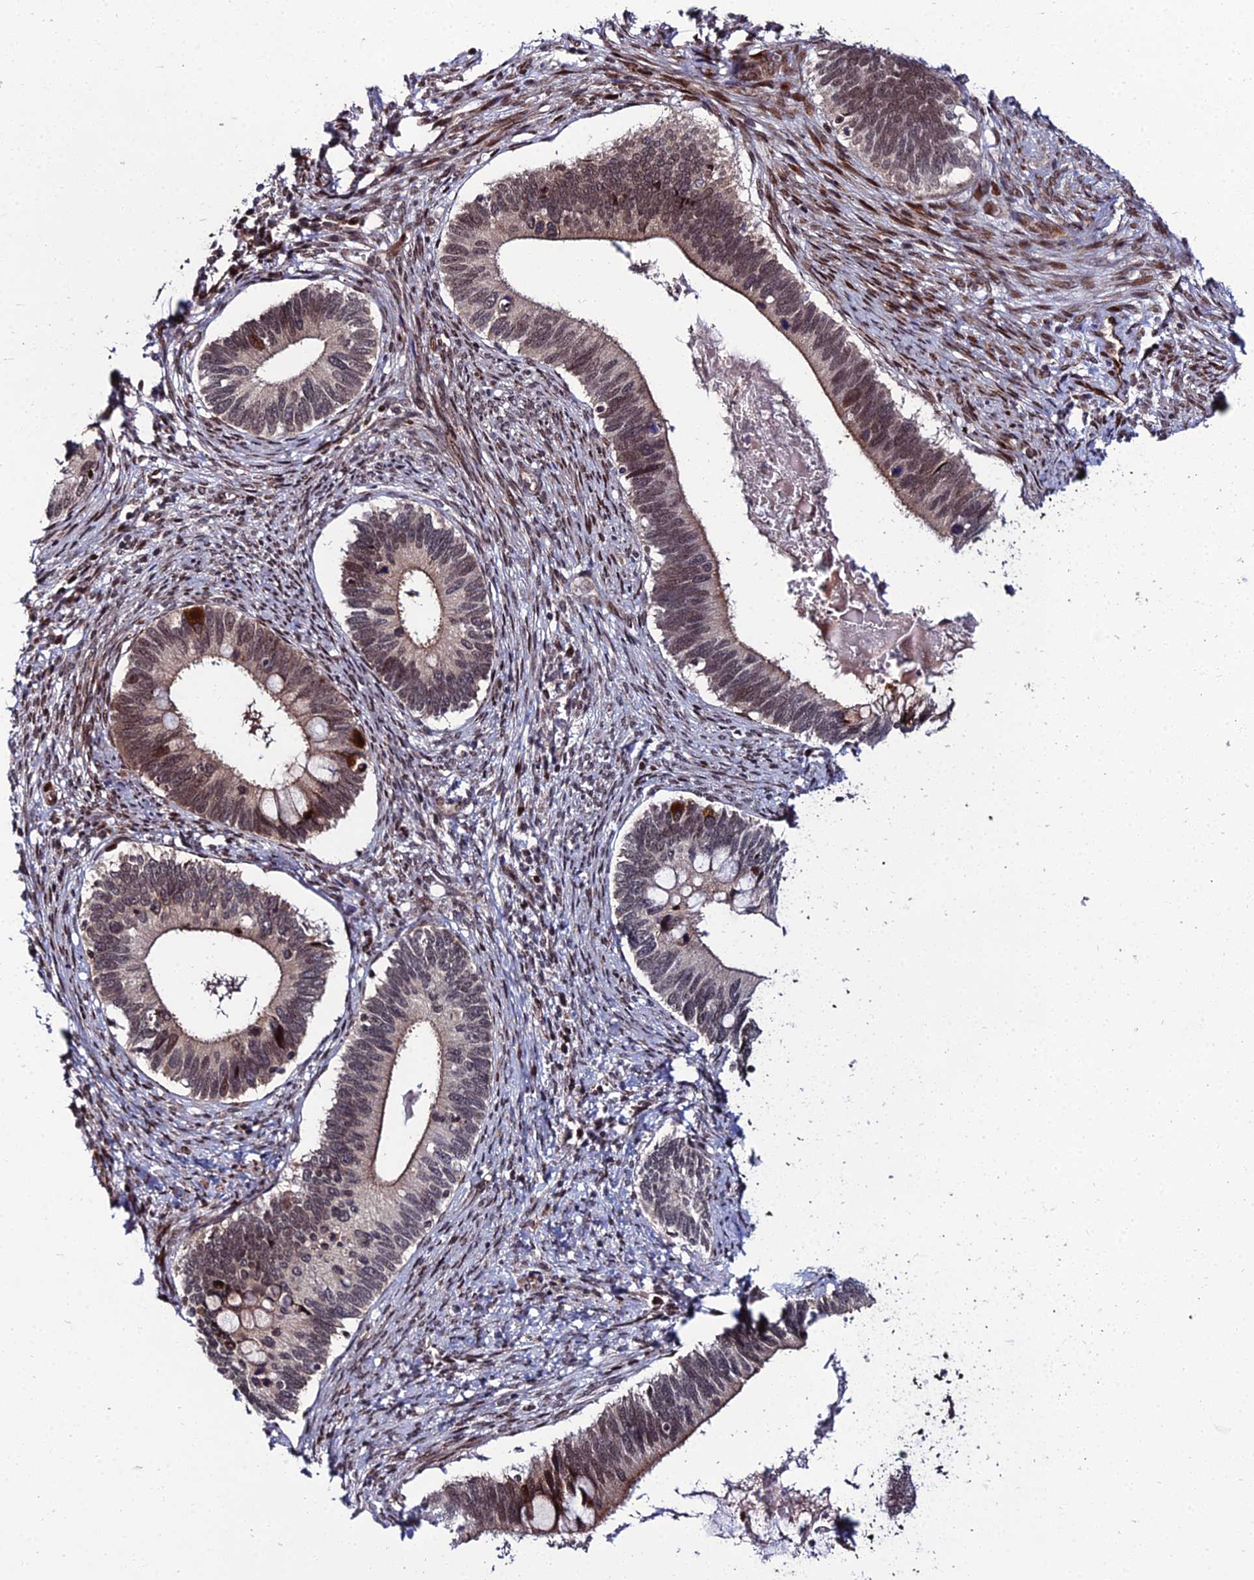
{"staining": {"intensity": "moderate", "quantity": "25%-75%", "location": "cytoplasmic/membranous,nuclear"}, "tissue": "cervical cancer", "cell_type": "Tumor cells", "image_type": "cancer", "snomed": [{"axis": "morphology", "description": "Adenocarcinoma, NOS"}, {"axis": "topography", "description": "Cervix"}], "caption": "Immunohistochemistry (IHC) staining of cervical adenocarcinoma, which shows medium levels of moderate cytoplasmic/membranous and nuclear positivity in about 25%-75% of tumor cells indicating moderate cytoplasmic/membranous and nuclear protein staining. The staining was performed using DAB (brown) for protein detection and nuclei were counterstained in hematoxylin (blue).", "gene": "ZNF668", "patient": {"sex": "female", "age": 42}}